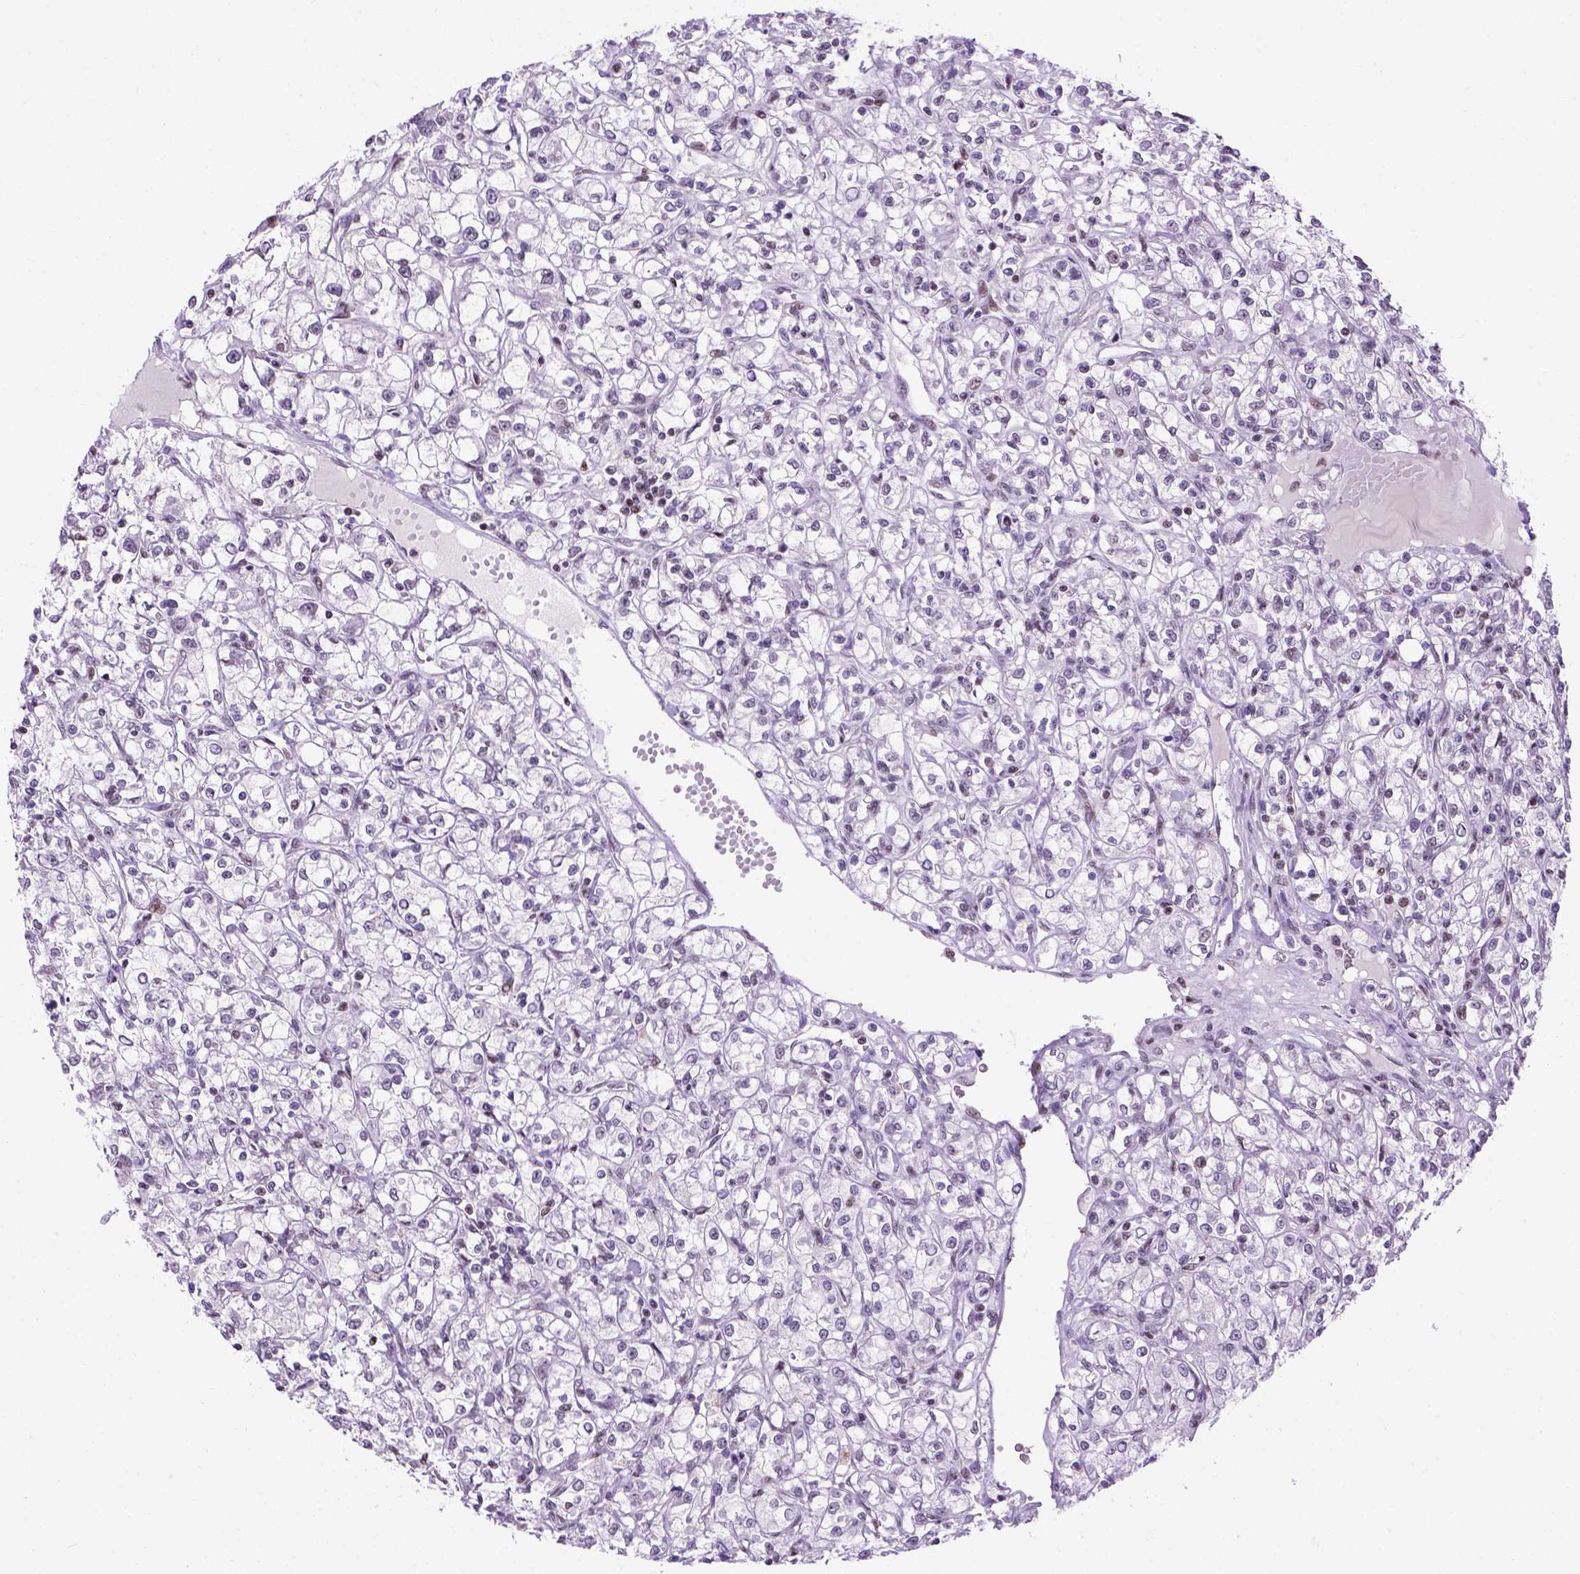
{"staining": {"intensity": "weak", "quantity": "<25%", "location": "nuclear"}, "tissue": "renal cancer", "cell_type": "Tumor cells", "image_type": "cancer", "snomed": [{"axis": "morphology", "description": "Adenocarcinoma, NOS"}, {"axis": "topography", "description": "Kidney"}], "caption": "The micrograph shows no staining of tumor cells in adenocarcinoma (renal).", "gene": "TBPL1", "patient": {"sex": "female", "age": 59}}